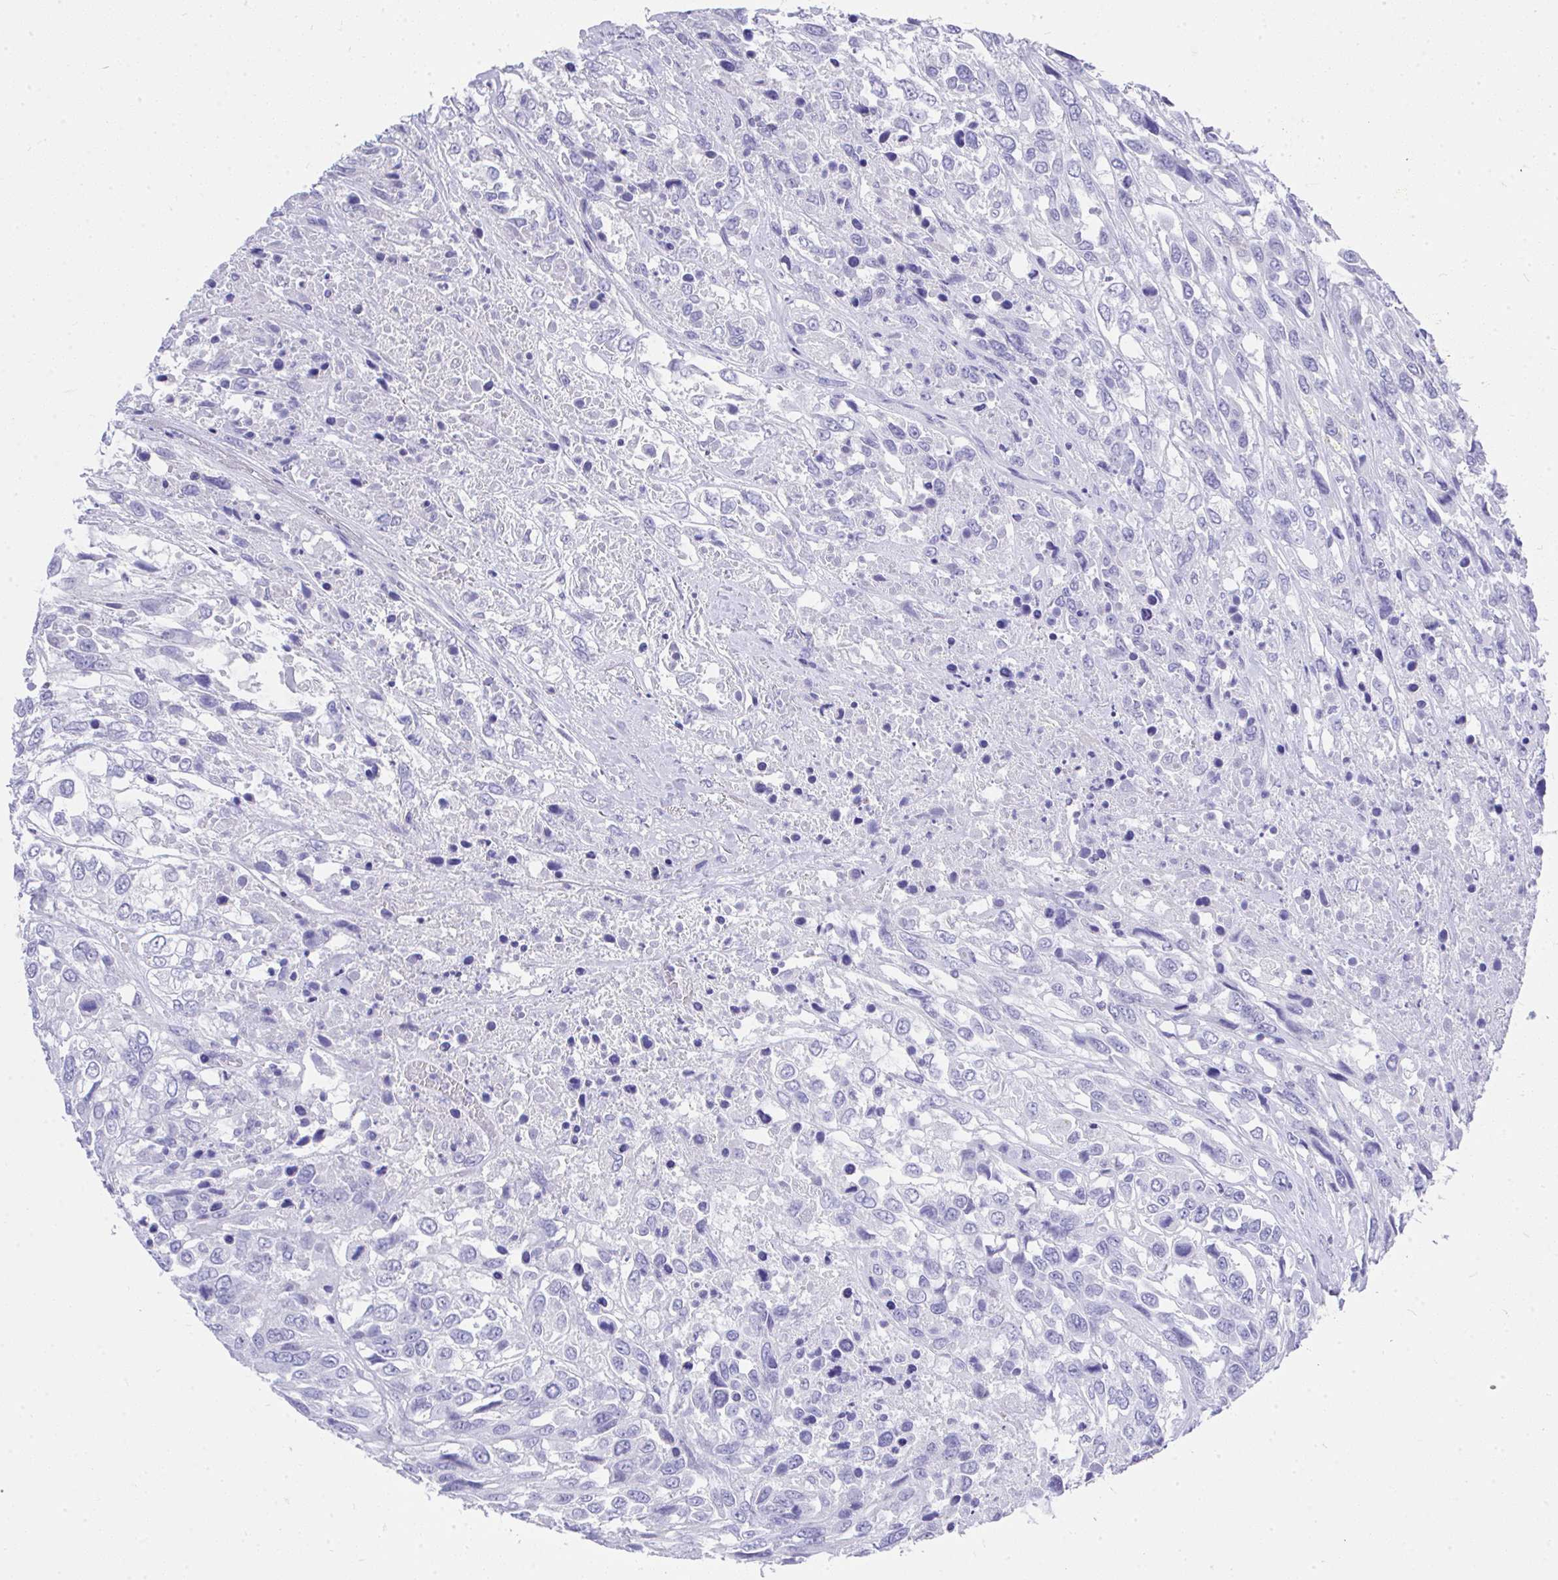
{"staining": {"intensity": "negative", "quantity": "none", "location": "none"}, "tissue": "urothelial cancer", "cell_type": "Tumor cells", "image_type": "cancer", "snomed": [{"axis": "morphology", "description": "Urothelial carcinoma, High grade"}, {"axis": "topography", "description": "Urinary bladder"}], "caption": "The immunohistochemistry photomicrograph has no significant positivity in tumor cells of urothelial cancer tissue. (Brightfield microscopy of DAB (3,3'-diaminobenzidine) IHC at high magnification).", "gene": "MS4A12", "patient": {"sex": "female", "age": 70}}